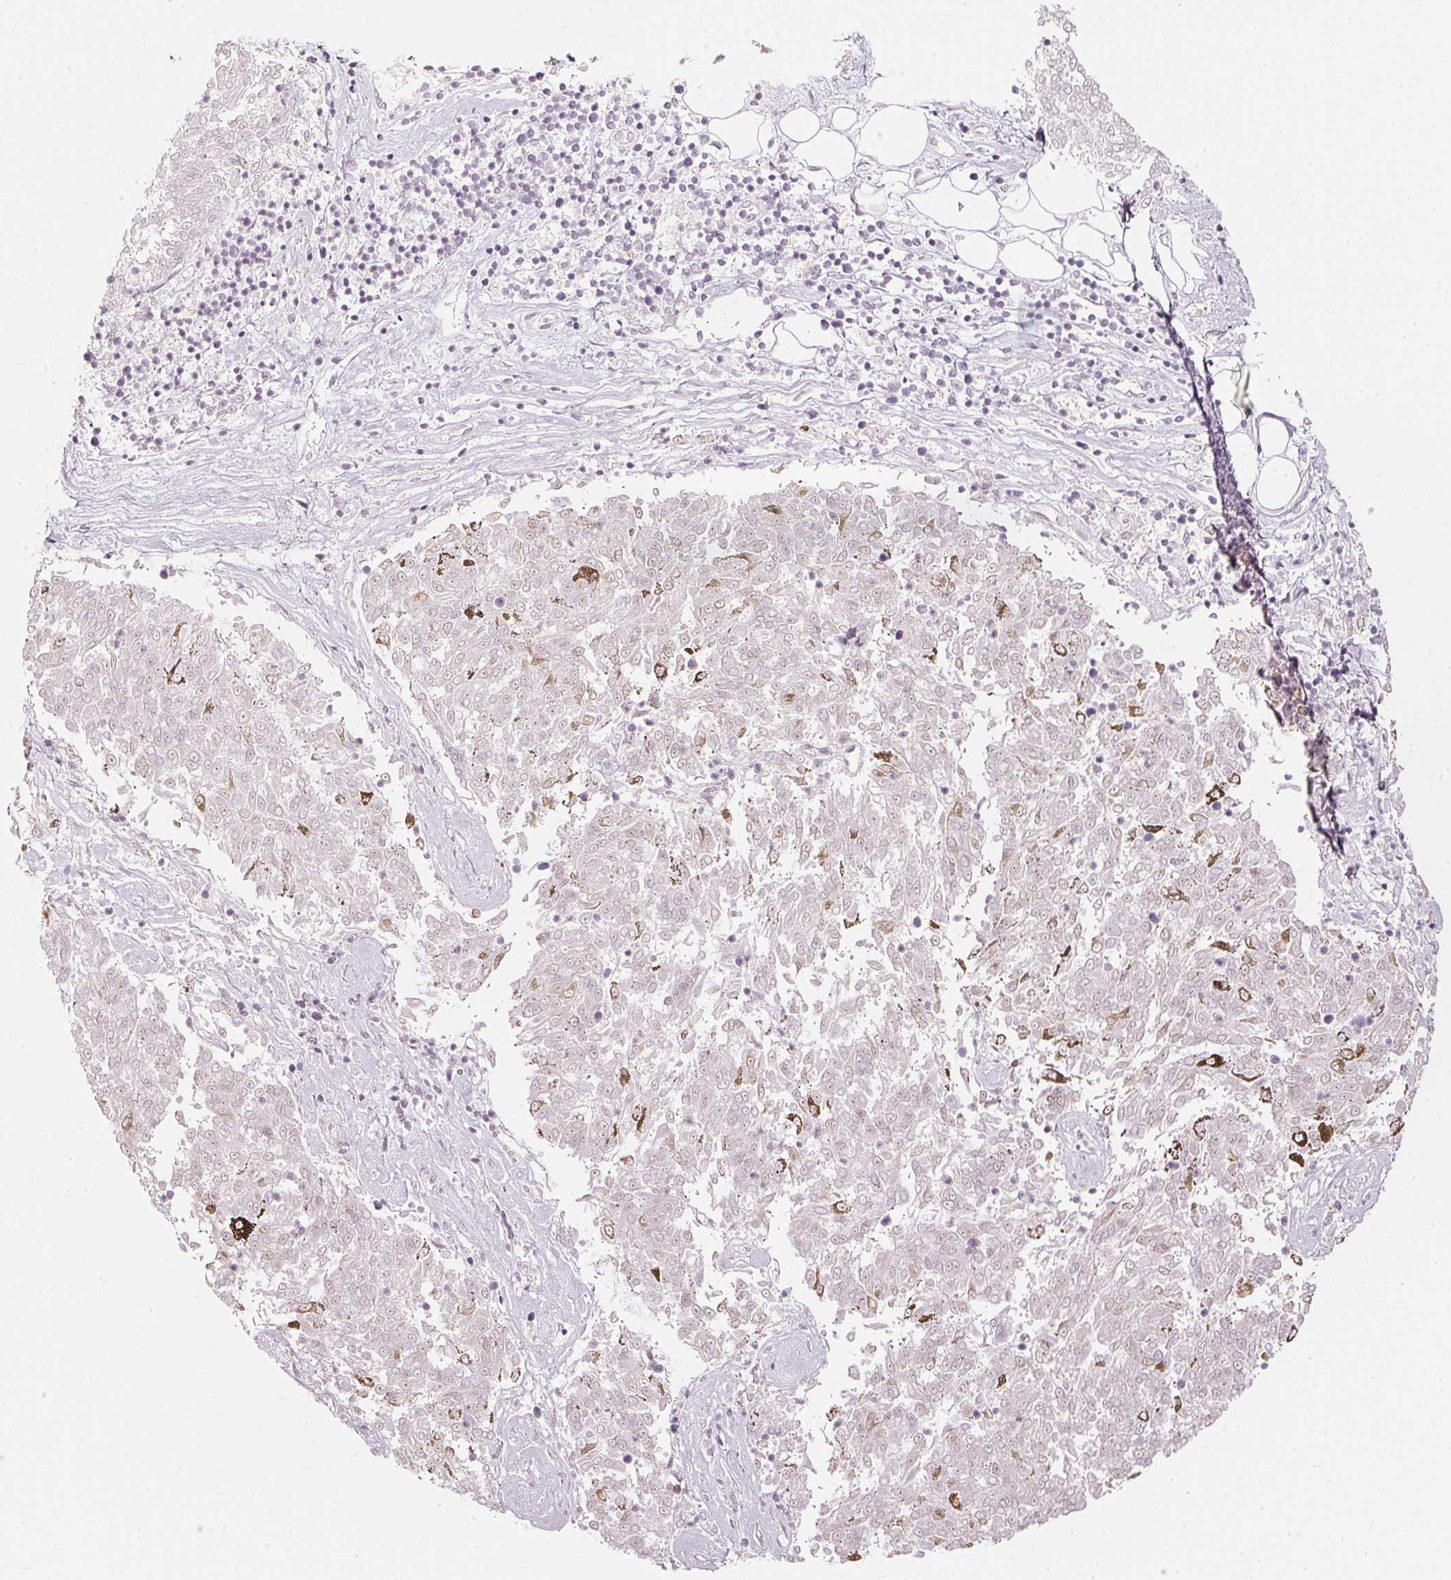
{"staining": {"intensity": "negative", "quantity": "none", "location": "none"}, "tissue": "melanoma", "cell_type": "Tumor cells", "image_type": "cancer", "snomed": [{"axis": "morphology", "description": "Malignant melanoma, NOS"}, {"axis": "topography", "description": "Skin"}], "caption": "A high-resolution histopathology image shows IHC staining of malignant melanoma, which demonstrates no significant expression in tumor cells. (DAB (3,3'-diaminobenzidine) immunohistochemistry (IHC) with hematoxylin counter stain).", "gene": "DRD2", "patient": {"sex": "female", "age": 72}}